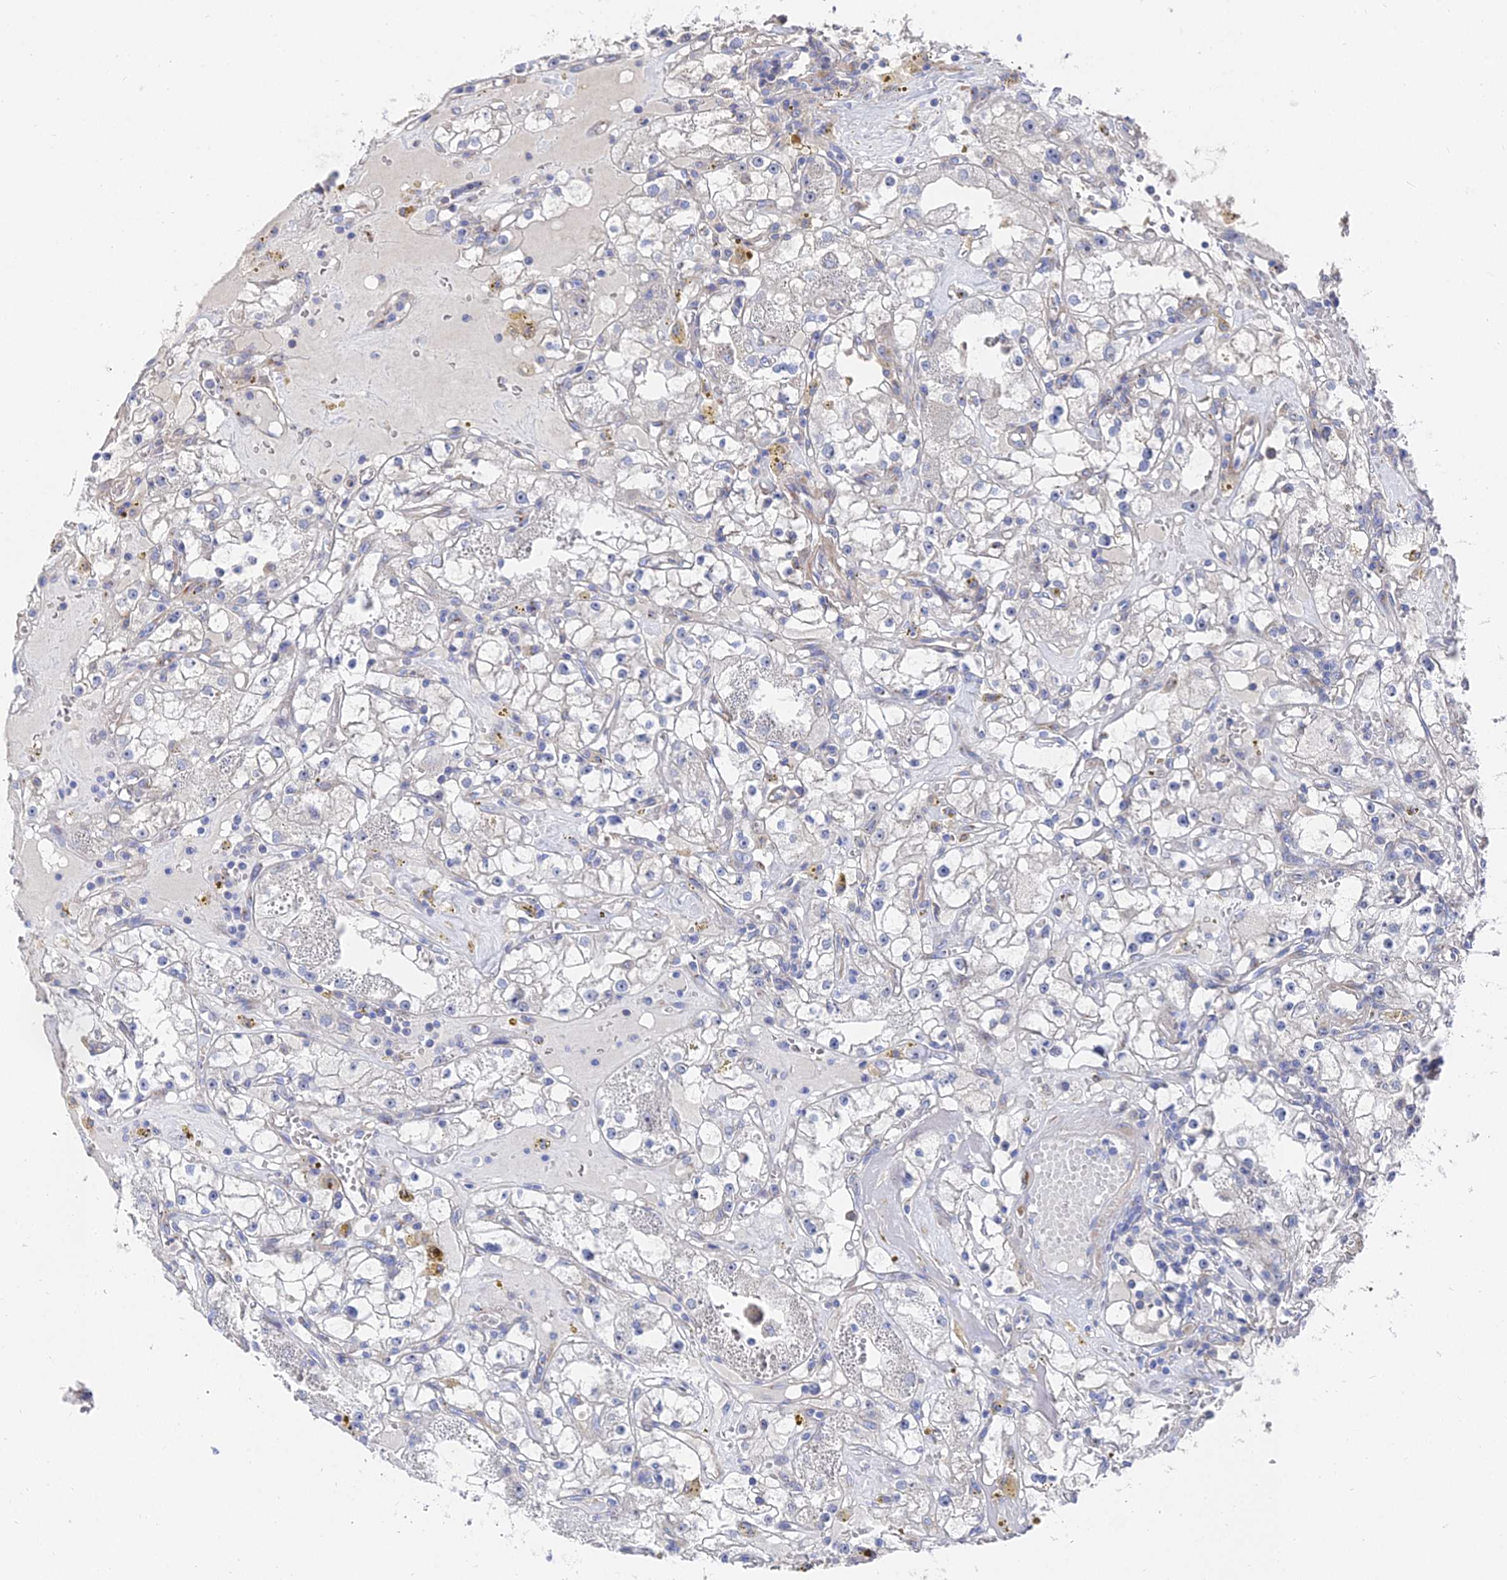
{"staining": {"intensity": "negative", "quantity": "none", "location": "none"}, "tissue": "renal cancer", "cell_type": "Tumor cells", "image_type": "cancer", "snomed": [{"axis": "morphology", "description": "Adenocarcinoma, NOS"}, {"axis": "topography", "description": "Kidney"}], "caption": "A photomicrograph of adenocarcinoma (renal) stained for a protein shows no brown staining in tumor cells.", "gene": "BORCS8", "patient": {"sex": "male", "age": 56}}